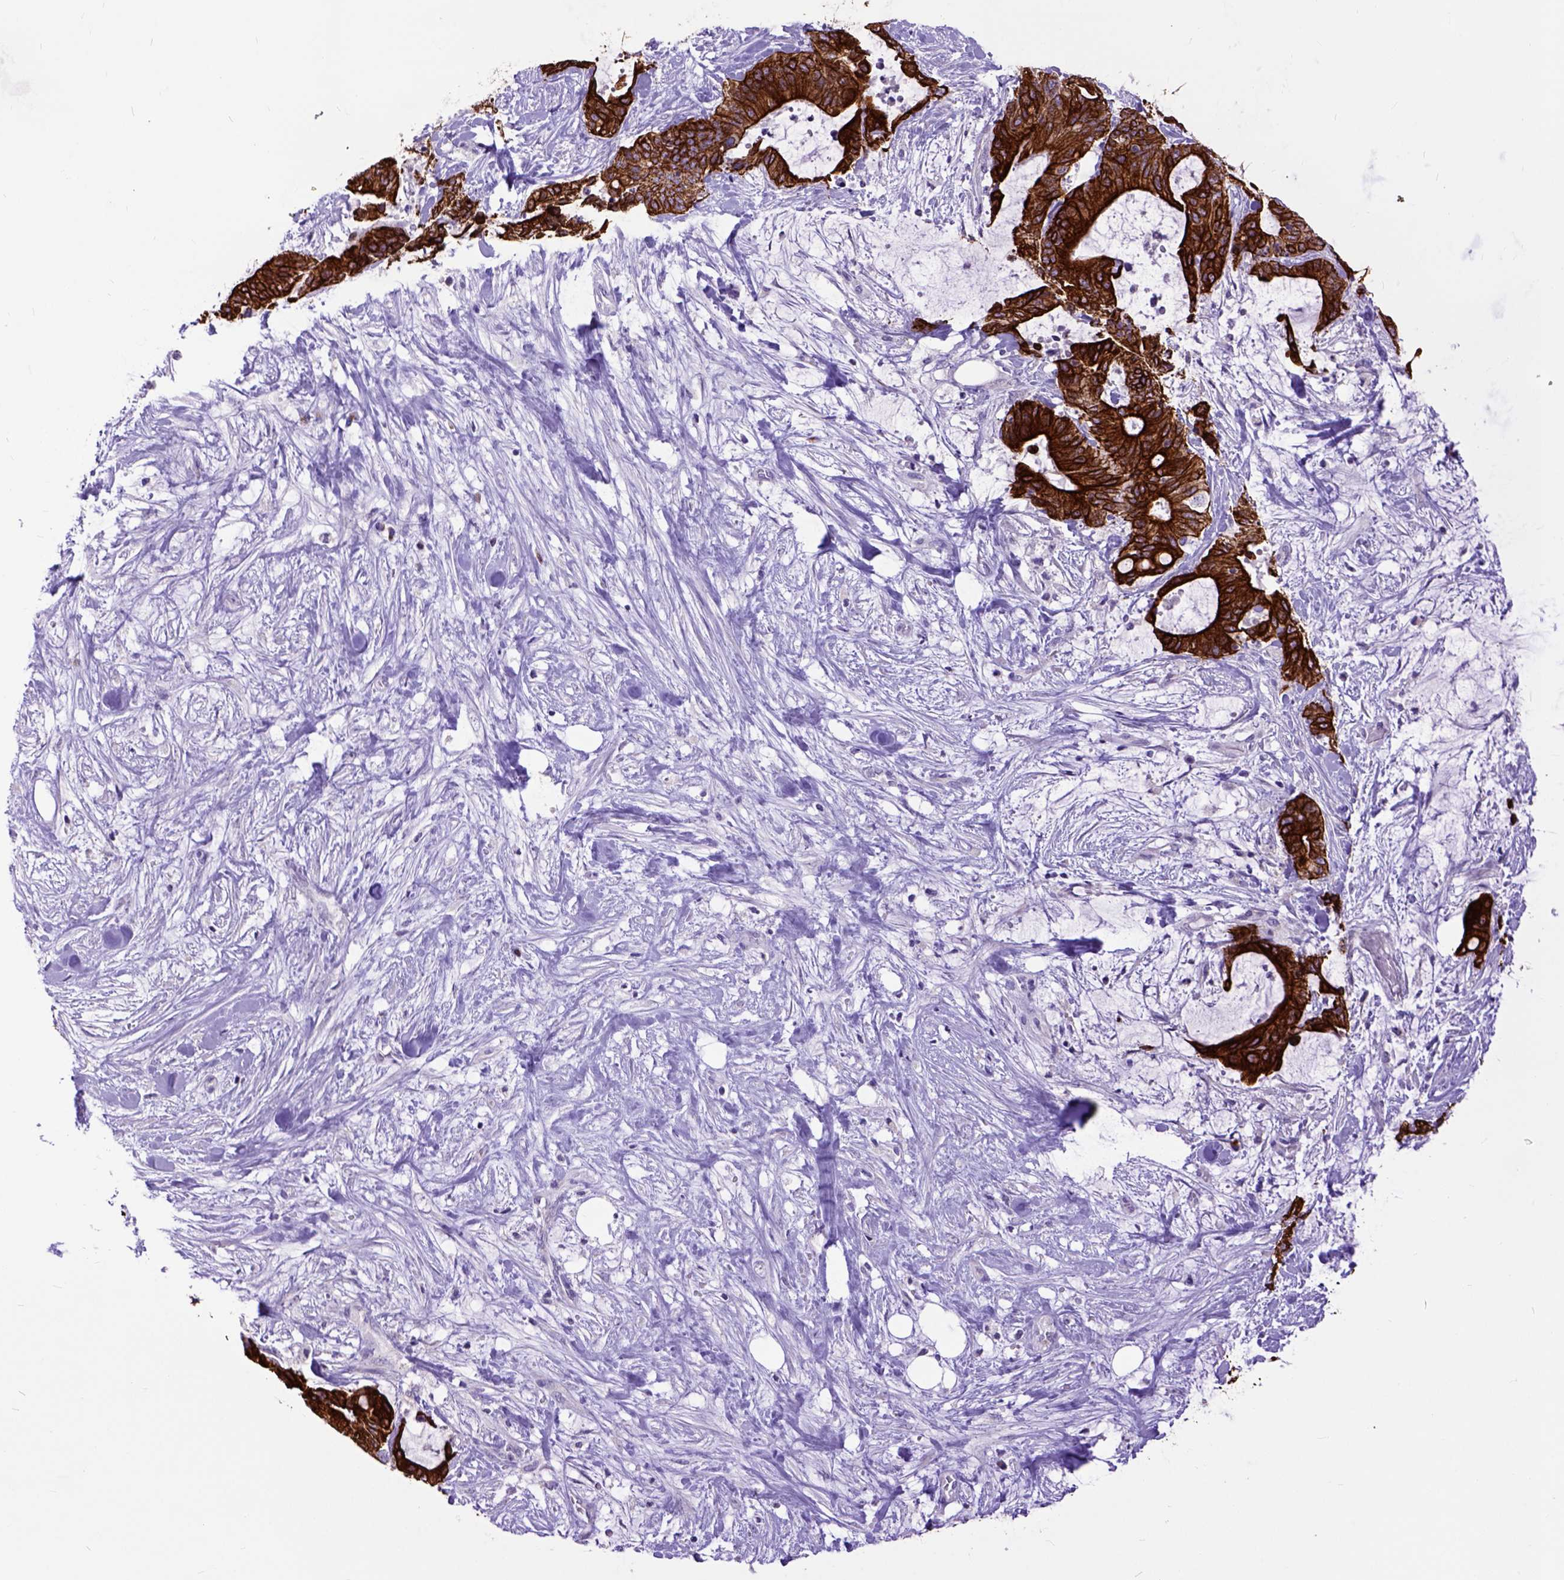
{"staining": {"intensity": "strong", "quantity": ">75%", "location": "cytoplasmic/membranous"}, "tissue": "liver cancer", "cell_type": "Tumor cells", "image_type": "cancer", "snomed": [{"axis": "morphology", "description": "Cholangiocarcinoma"}, {"axis": "topography", "description": "Liver"}], "caption": "Immunohistochemistry micrograph of cholangiocarcinoma (liver) stained for a protein (brown), which exhibits high levels of strong cytoplasmic/membranous expression in about >75% of tumor cells.", "gene": "RAB25", "patient": {"sex": "female", "age": 73}}